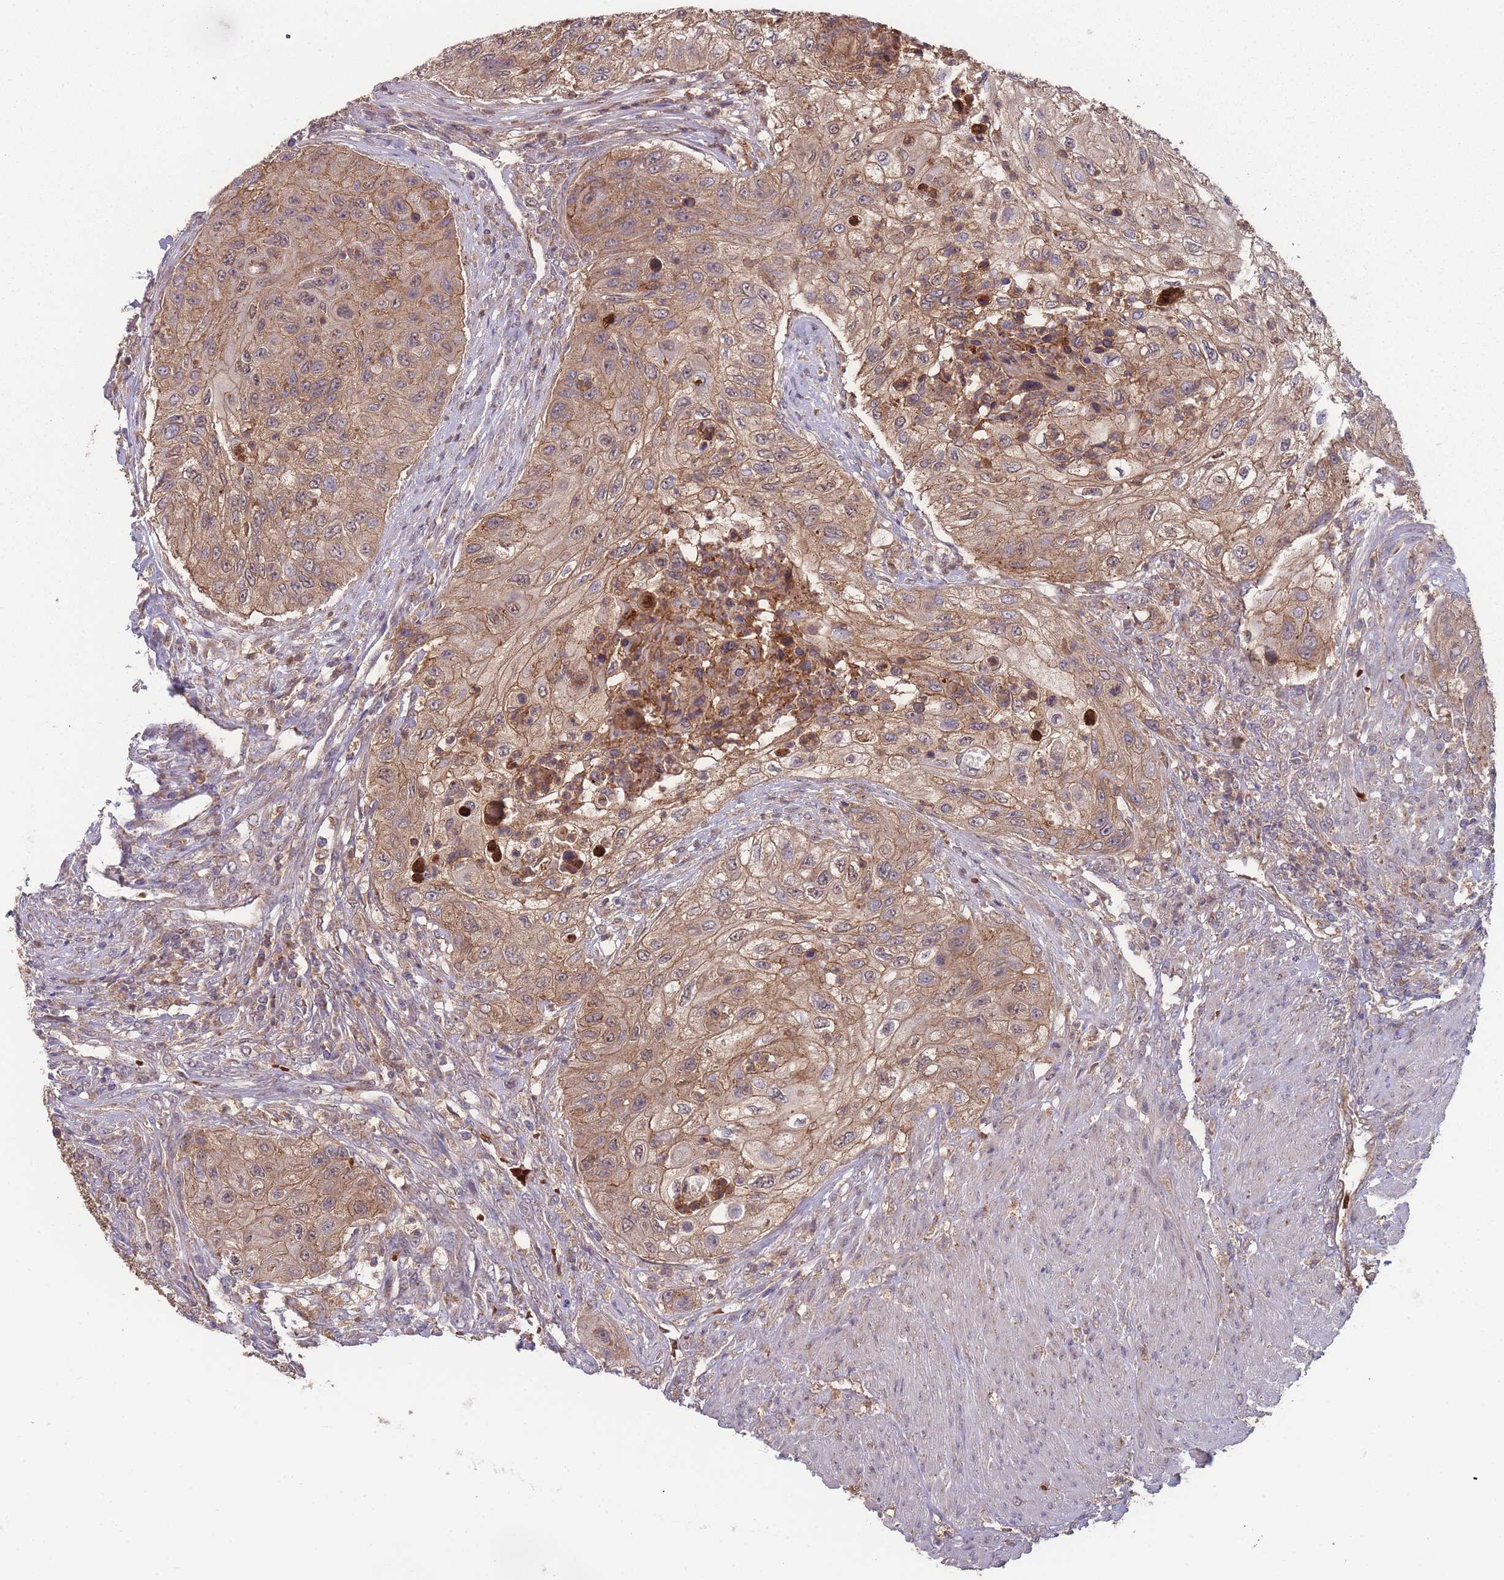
{"staining": {"intensity": "moderate", "quantity": ">75%", "location": "cytoplasmic/membranous"}, "tissue": "urothelial cancer", "cell_type": "Tumor cells", "image_type": "cancer", "snomed": [{"axis": "morphology", "description": "Urothelial carcinoma, High grade"}, {"axis": "topography", "description": "Urinary bladder"}], "caption": "The histopathology image reveals staining of high-grade urothelial carcinoma, revealing moderate cytoplasmic/membranous protein expression (brown color) within tumor cells. The staining is performed using DAB (3,3'-diaminobenzidine) brown chromogen to label protein expression. The nuclei are counter-stained blue using hematoxylin.", "gene": "SLC35B4", "patient": {"sex": "female", "age": 60}}